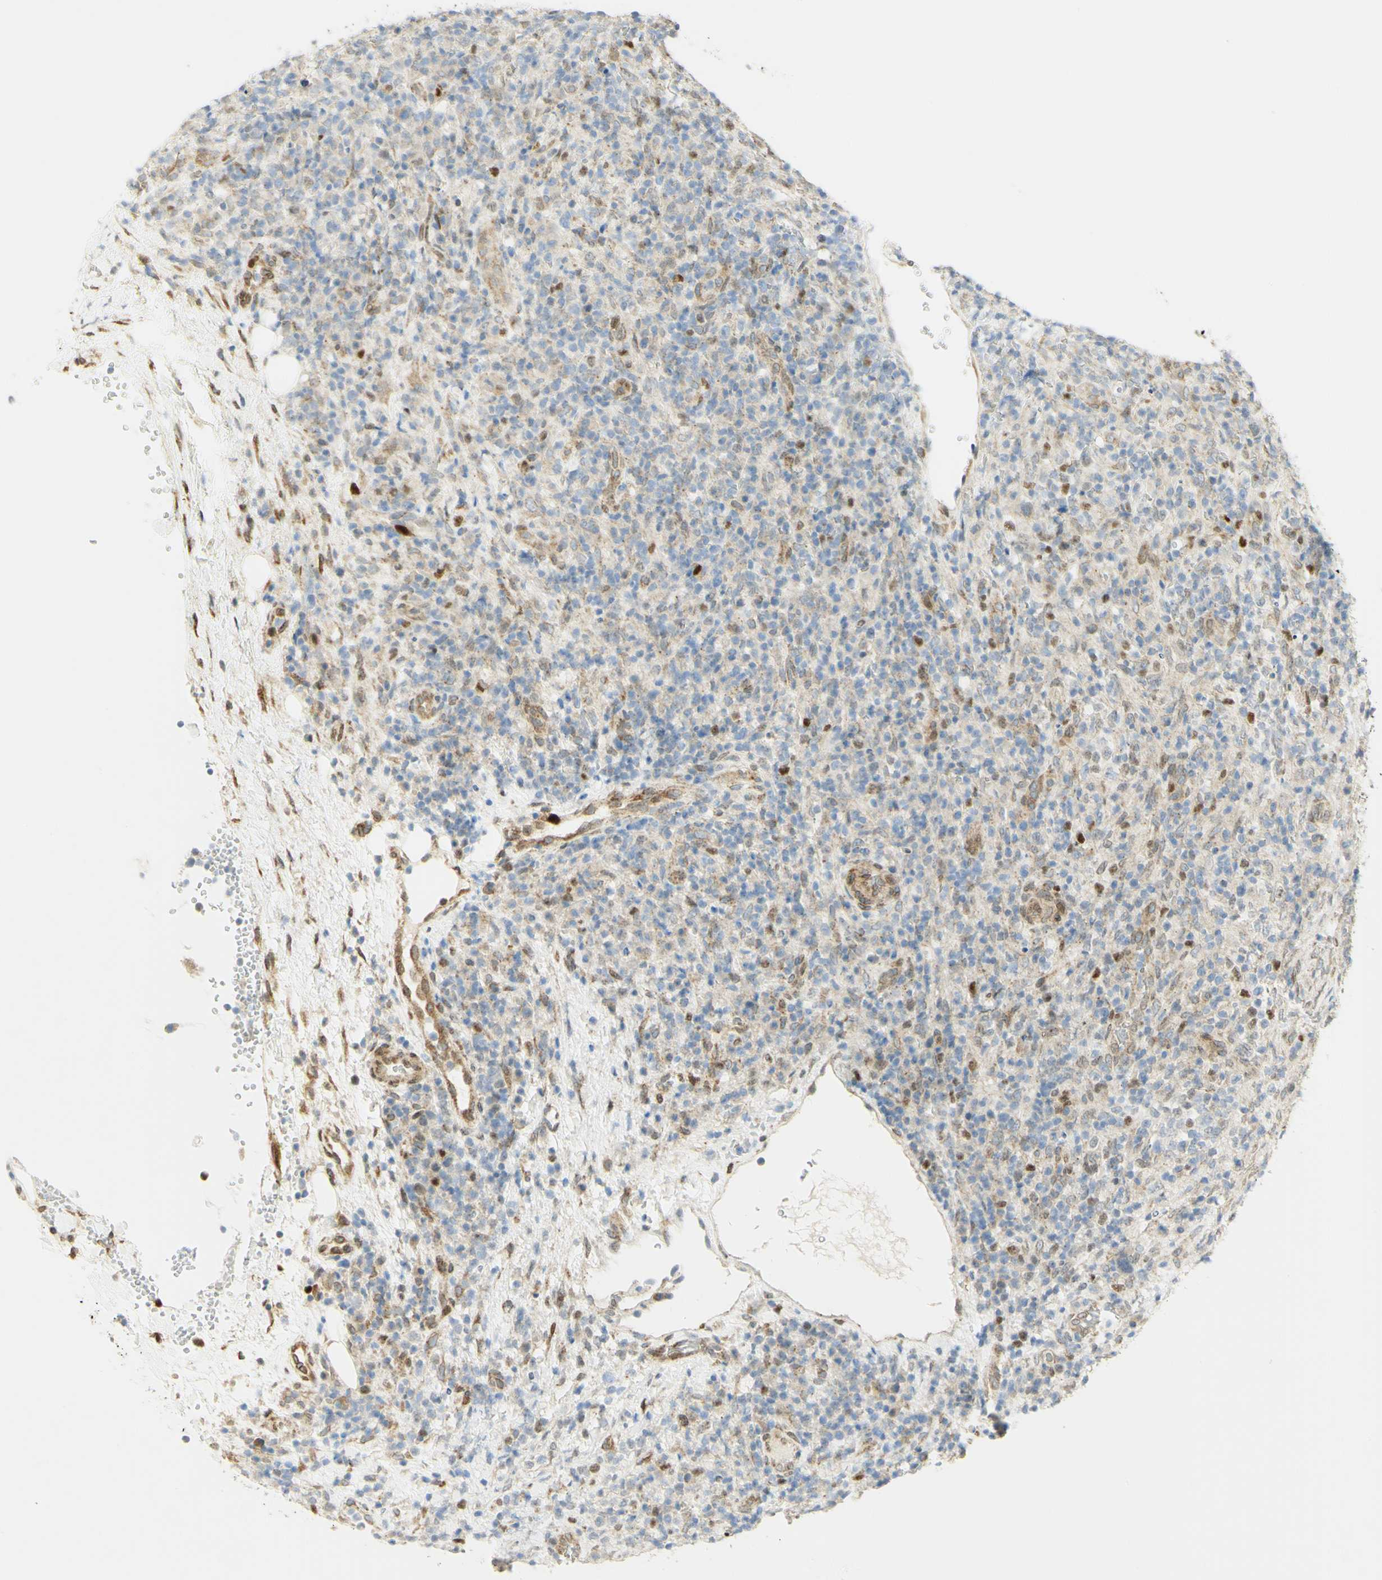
{"staining": {"intensity": "moderate", "quantity": "25%-75%", "location": "nuclear"}, "tissue": "lymphoma", "cell_type": "Tumor cells", "image_type": "cancer", "snomed": [{"axis": "morphology", "description": "Malignant lymphoma, non-Hodgkin's type, High grade"}, {"axis": "topography", "description": "Lymph node"}], "caption": "A histopathology image showing moderate nuclear staining in approximately 25%-75% of tumor cells in high-grade malignant lymphoma, non-Hodgkin's type, as visualized by brown immunohistochemical staining.", "gene": "E2F1", "patient": {"sex": "female", "age": 76}}